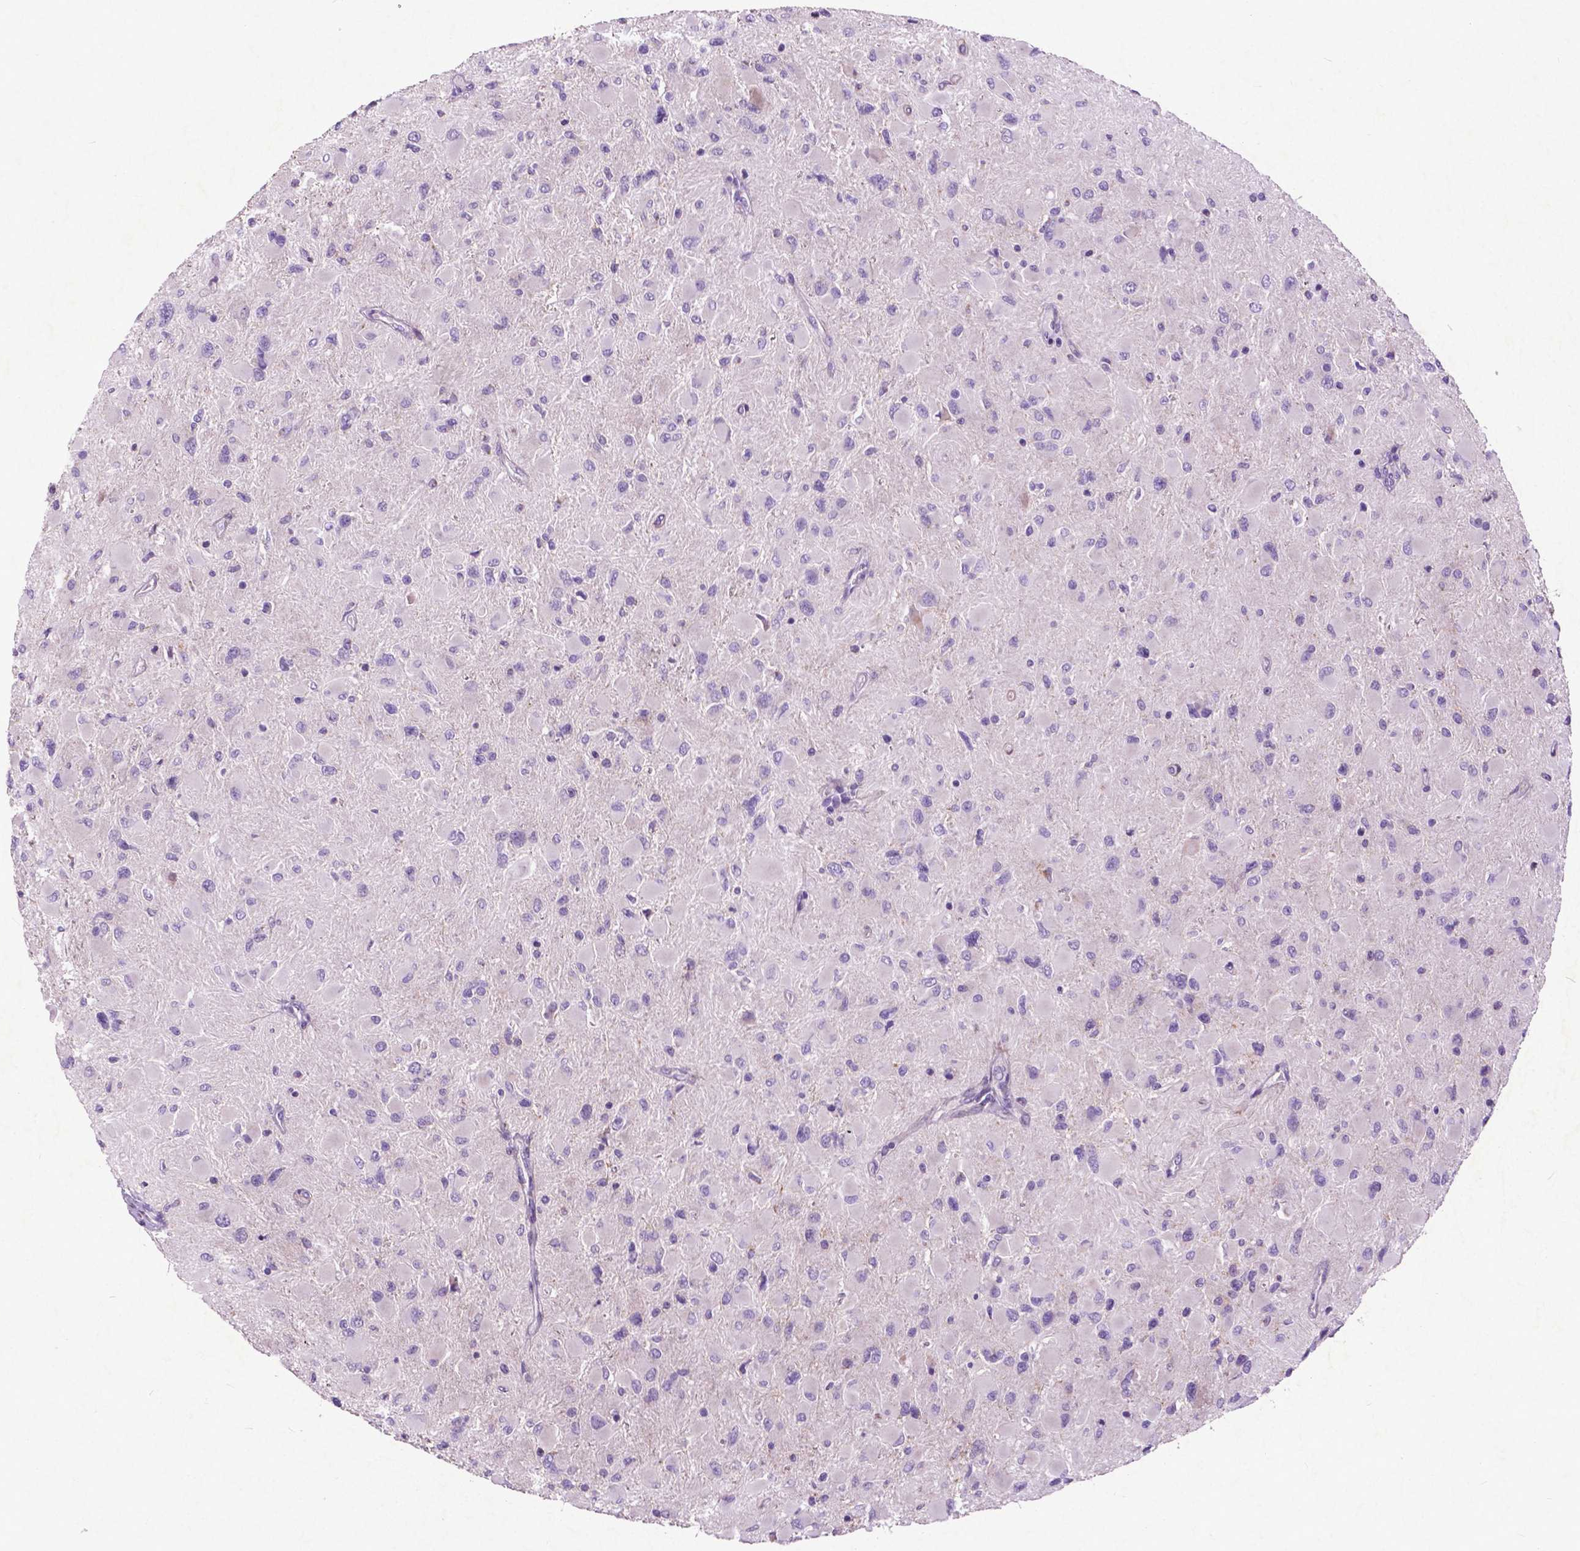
{"staining": {"intensity": "negative", "quantity": "none", "location": "none"}, "tissue": "glioma", "cell_type": "Tumor cells", "image_type": "cancer", "snomed": [{"axis": "morphology", "description": "Glioma, malignant, High grade"}, {"axis": "topography", "description": "Cerebral cortex"}], "caption": "Immunohistochemistry (IHC) histopathology image of neoplastic tissue: malignant glioma (high-grade) stained with DAB (3,3'-diaminobenzidine) exhibits no significant protein expression in tumor cells.", "gene": "ATG4D", "patient": {"sex": "female", "age": 36}}